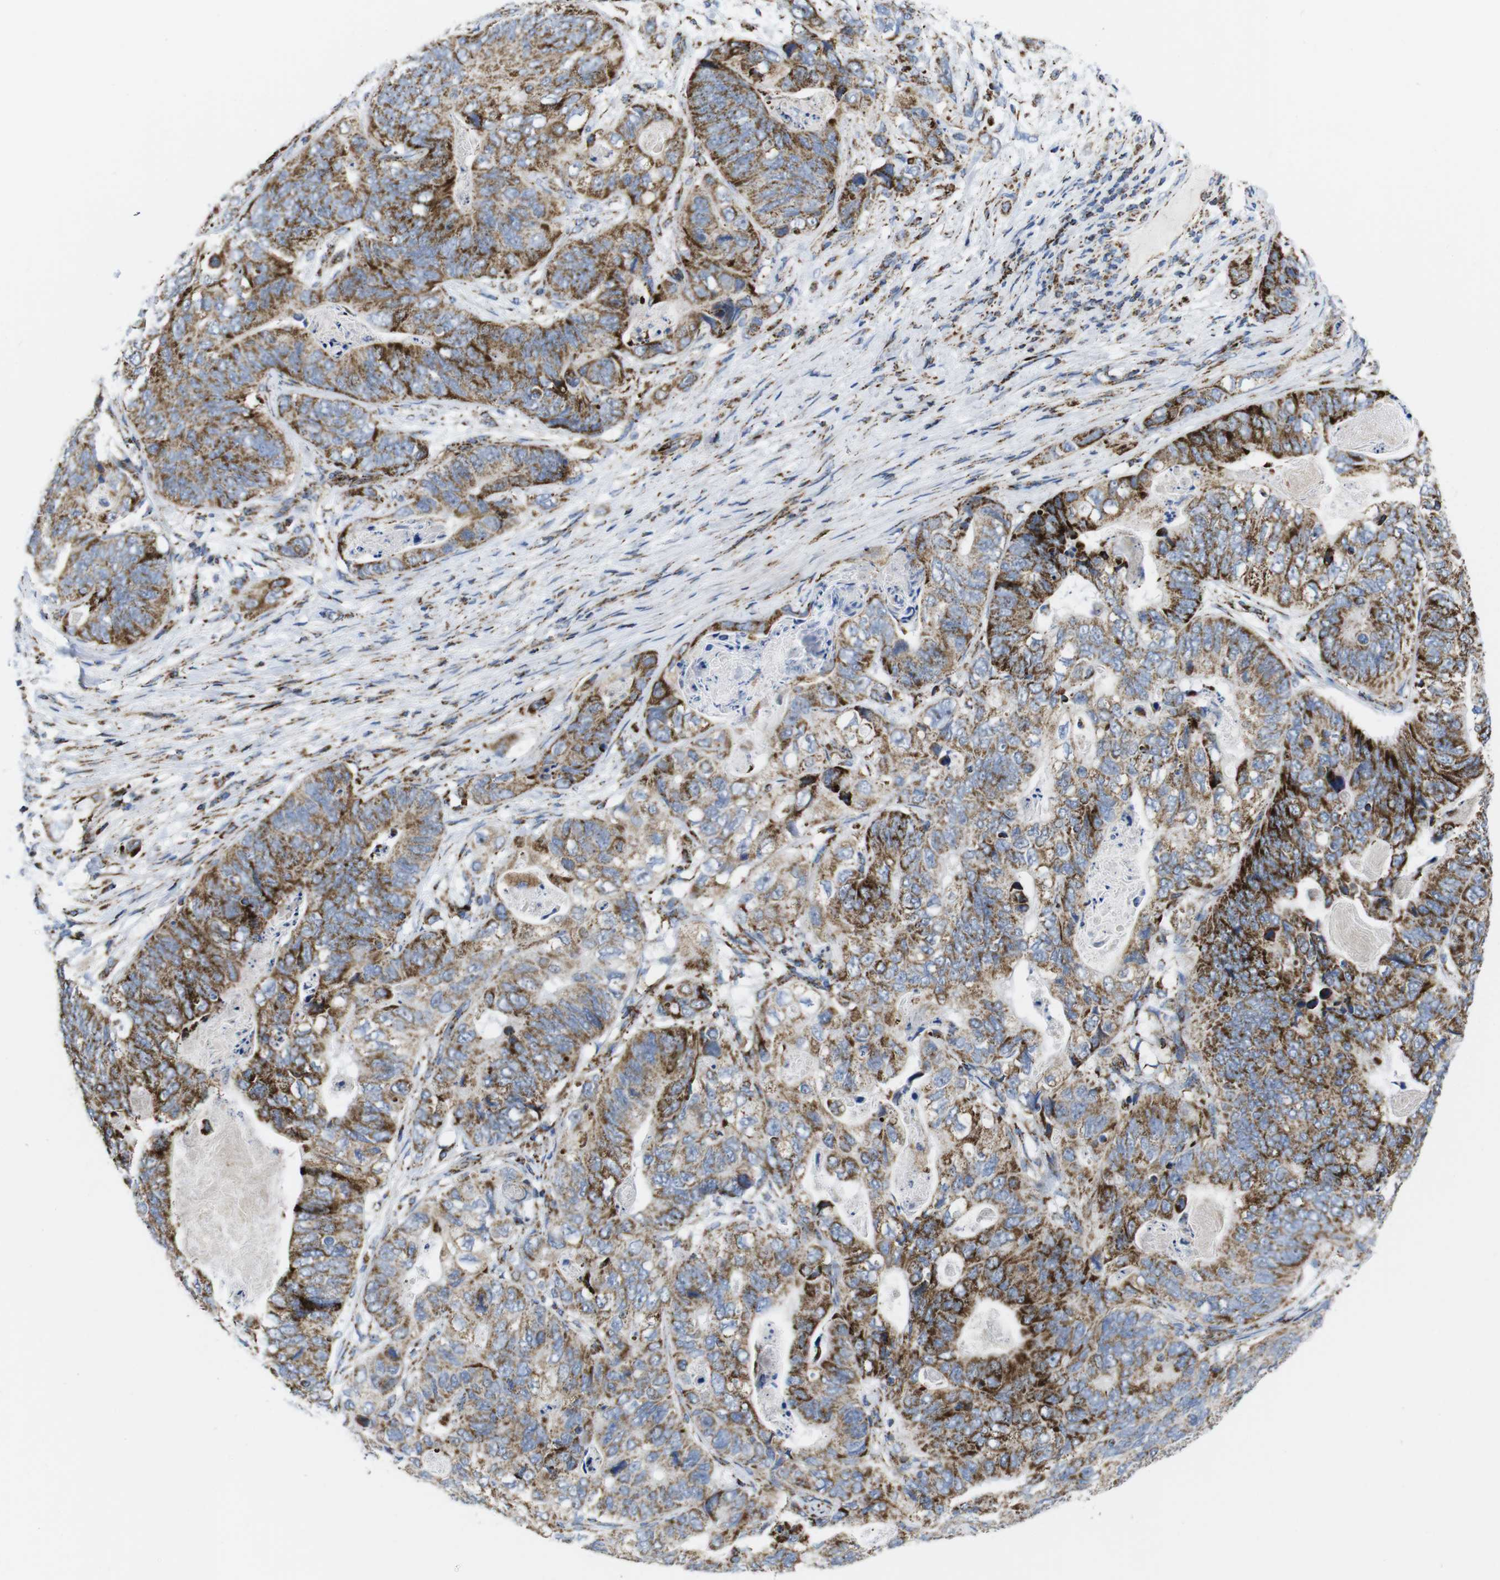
{"staining": {"intensity": "moderate", "quantity": ">75%", "location": "cytoplasmic/membranous"}, "tissue": "stomach cancer", "cell_type": "Tumor cells", "image_type": "cancer", "snomed": [{"axis": "morphology", "description": "Adenocarcinoma, NOS"}, {"axis": "topography", "description": "Stomach"}], "caption": "Stomach cancer (adenocarcinoma) was stained to show a protein in brown. There is medium levels of moderate cytoplasmic/membranous staining in approximately >75% of tumor cells.", "gene": "TMEM192", "patient": {"sex": "female", "age": 89}}